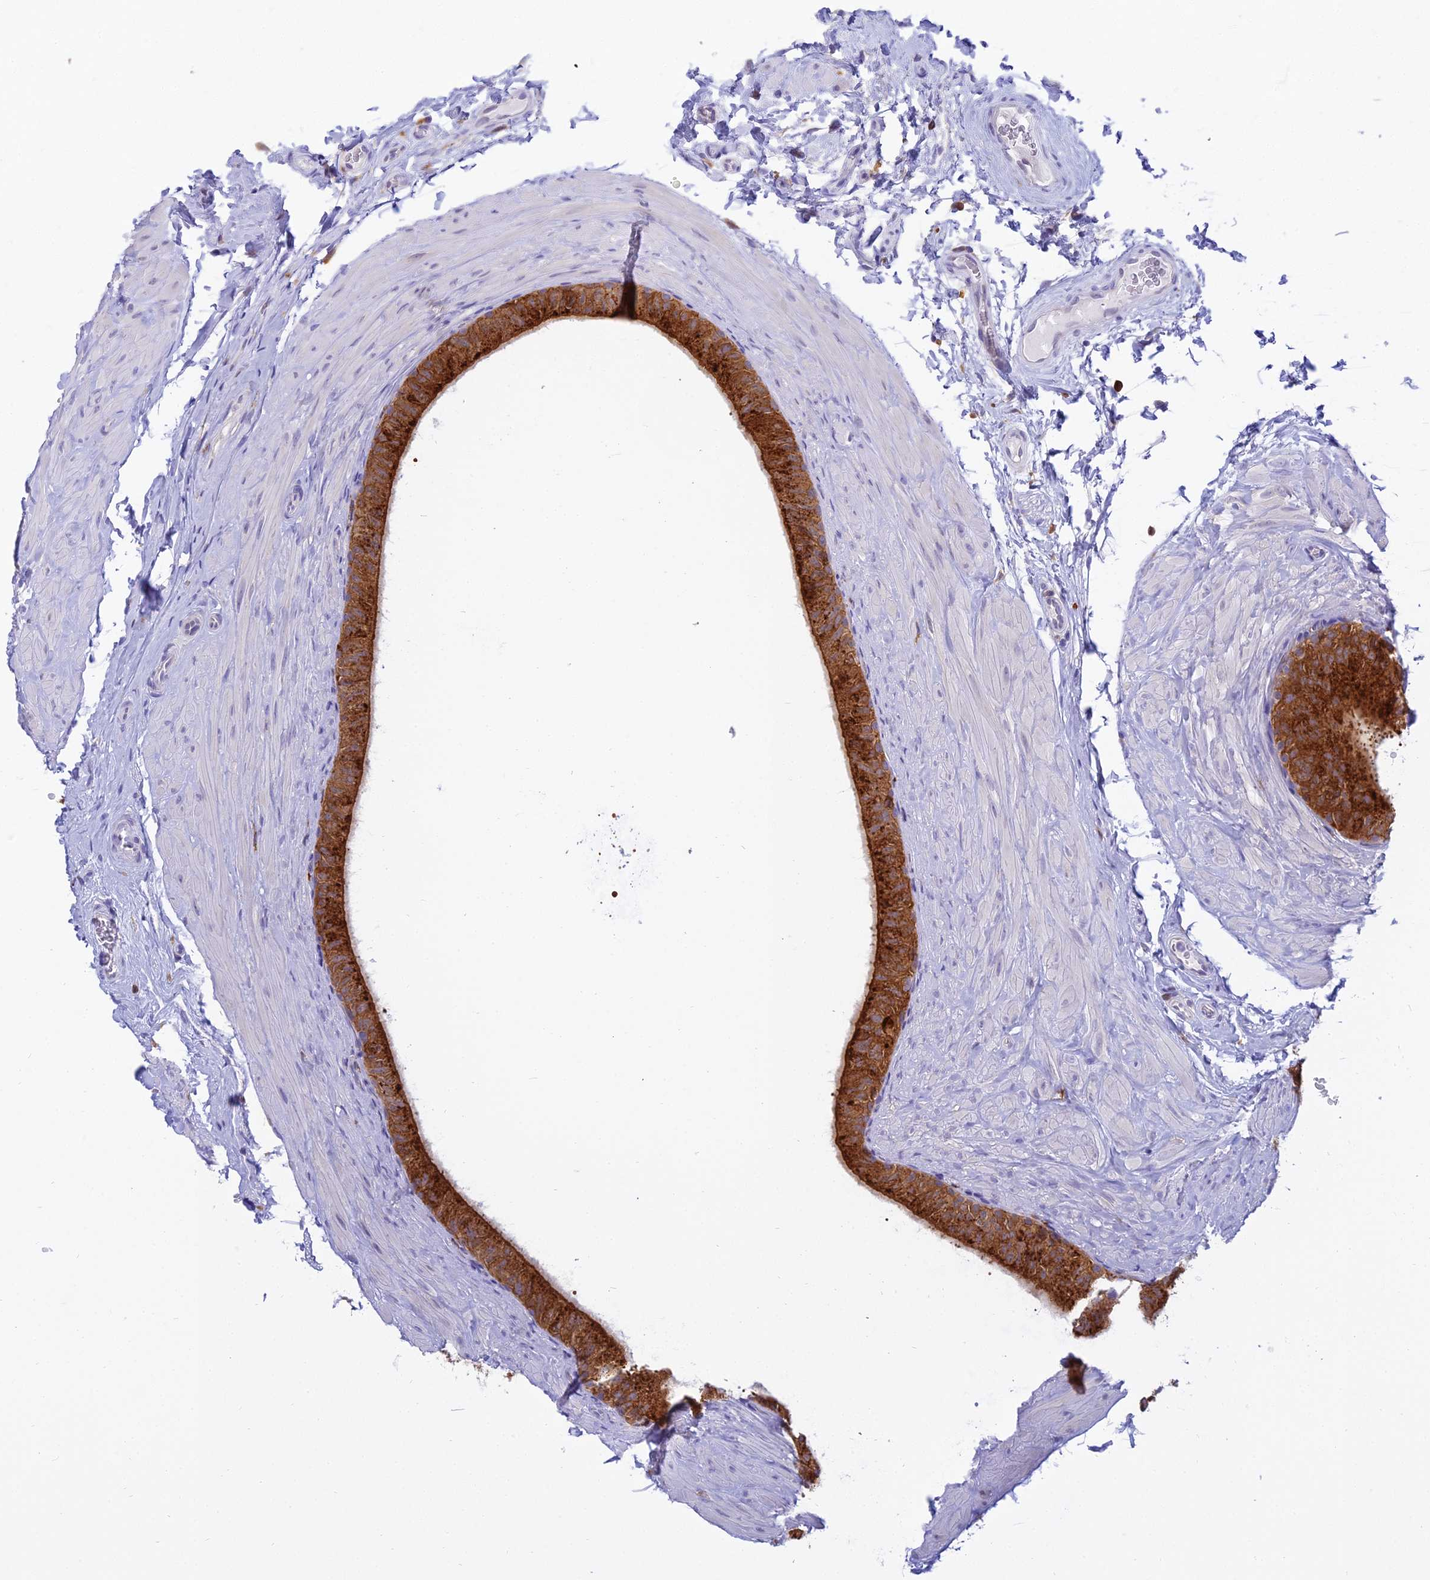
{"staining": {"intensity": "strong", "quantity": "25%-75%", "location": "cytoplasmic/membranous"}, "tissue": "epididymis", "cell_type": "Glandular cells", "image_type": "normal", "snomed": [{"axis": "morphology", "description": "Normal tissue, NOS"}, {"axis": "topography", "description": "Epididymis"}], "caption": "This micrograph shows immunohistochemistry staining of benign human epididymis, with high strong cytoplasmic/membranous expression in approximately 25%-75% of glandular cells.", "gene": "UBE2G1", "patient": {"sex": "male", "age": 49}}